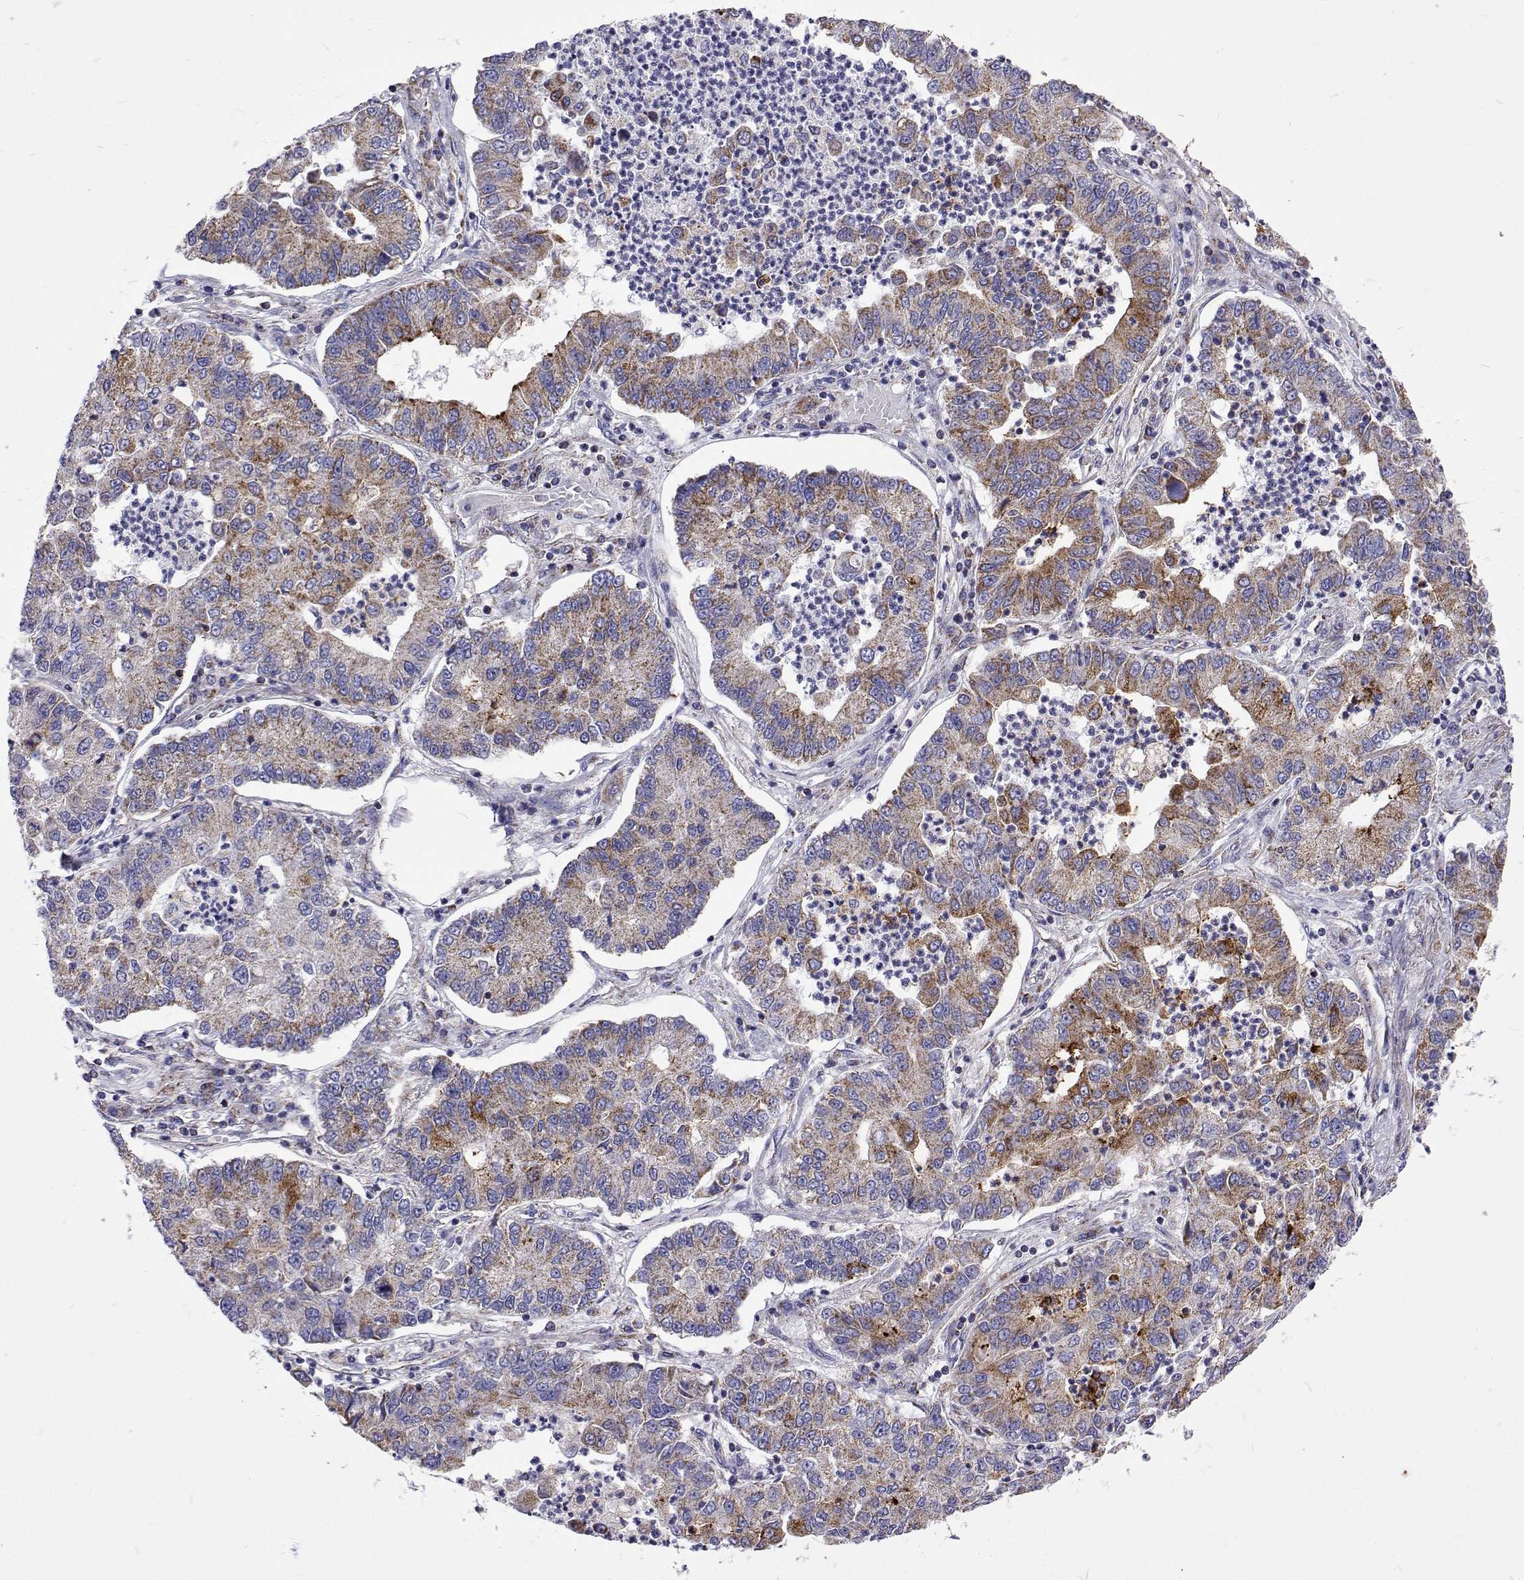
{"staining": {"intensity": "moderate", "quantity": "25%-75%", "location": "cytoplasmic/membranous"}, "tissue": "lung cancer", "cell_type": "Tumor cells", "image_type": "cancer", "snomed": [{"axis": "morphology", "description": "Adenocarcinoma, NOS"}, {"axis": "topography", "description": "Lung"}], "caption": "Protein analysis of lung cancer (adenocarcinoma) tissue shows moderate cytoplasmic/membranous staining in approximately 25%-75% of tumor cells.", "gene": "MCCC2", "patient": {"sex": "female", "age": 57}}